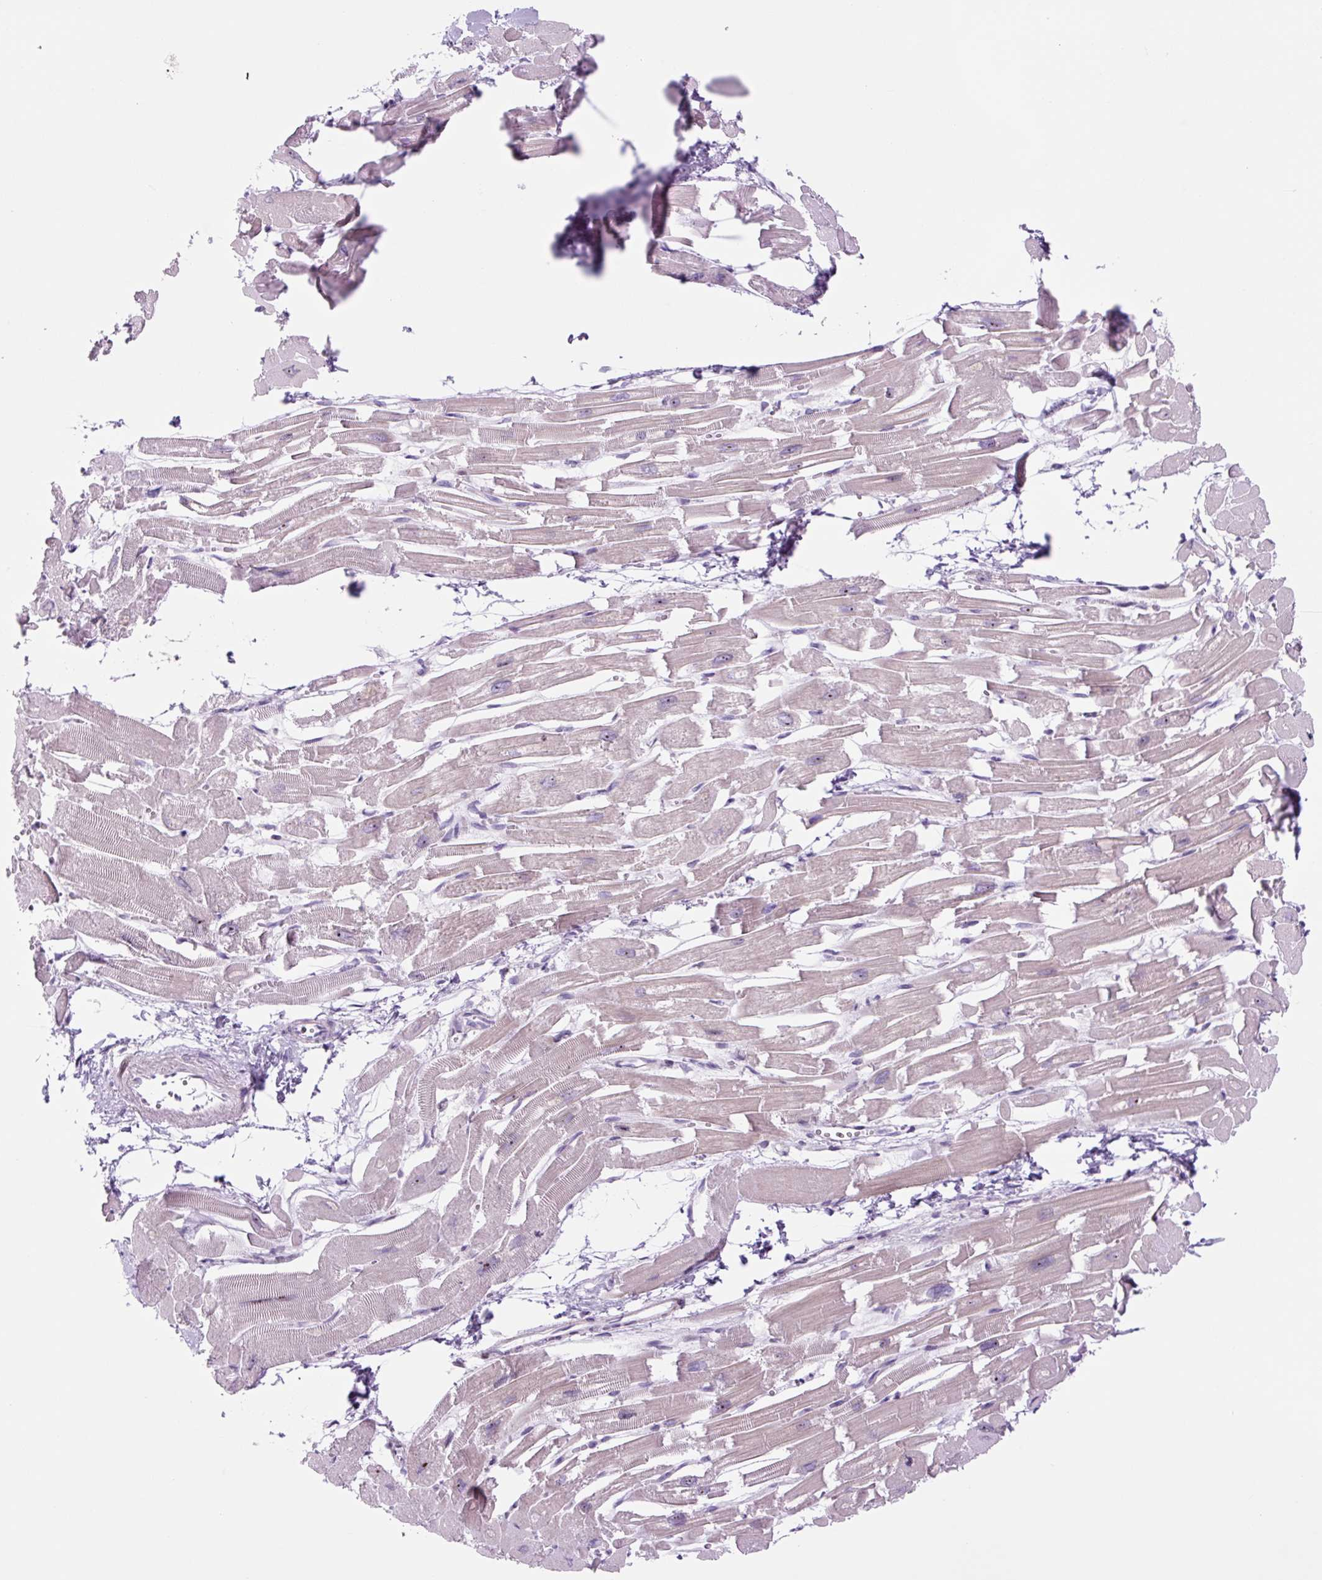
{"staining": {"intensity": "moderate", "quantity": "25%-75%", "location": "cytoplasmic/membranous,nuclear"}, "tissue": "heart muscle", "cell_type": "Cardiomyocytes", "image_type": "normal", "snomed": [{"axis": "morphology", "description": "Normal tissue, NOS"}, {"axis": "topography", "description": "Heart"}], "caption": "Unremarkable heart muscle was stained to show a protein in brown. There is medium levels of moderate cytoplasmic/membranous,nuclear expression in about 25%-75% of cardiomyocytes.", "gene": "RRS1", "patient": {"sex": "male", "age": 54}}